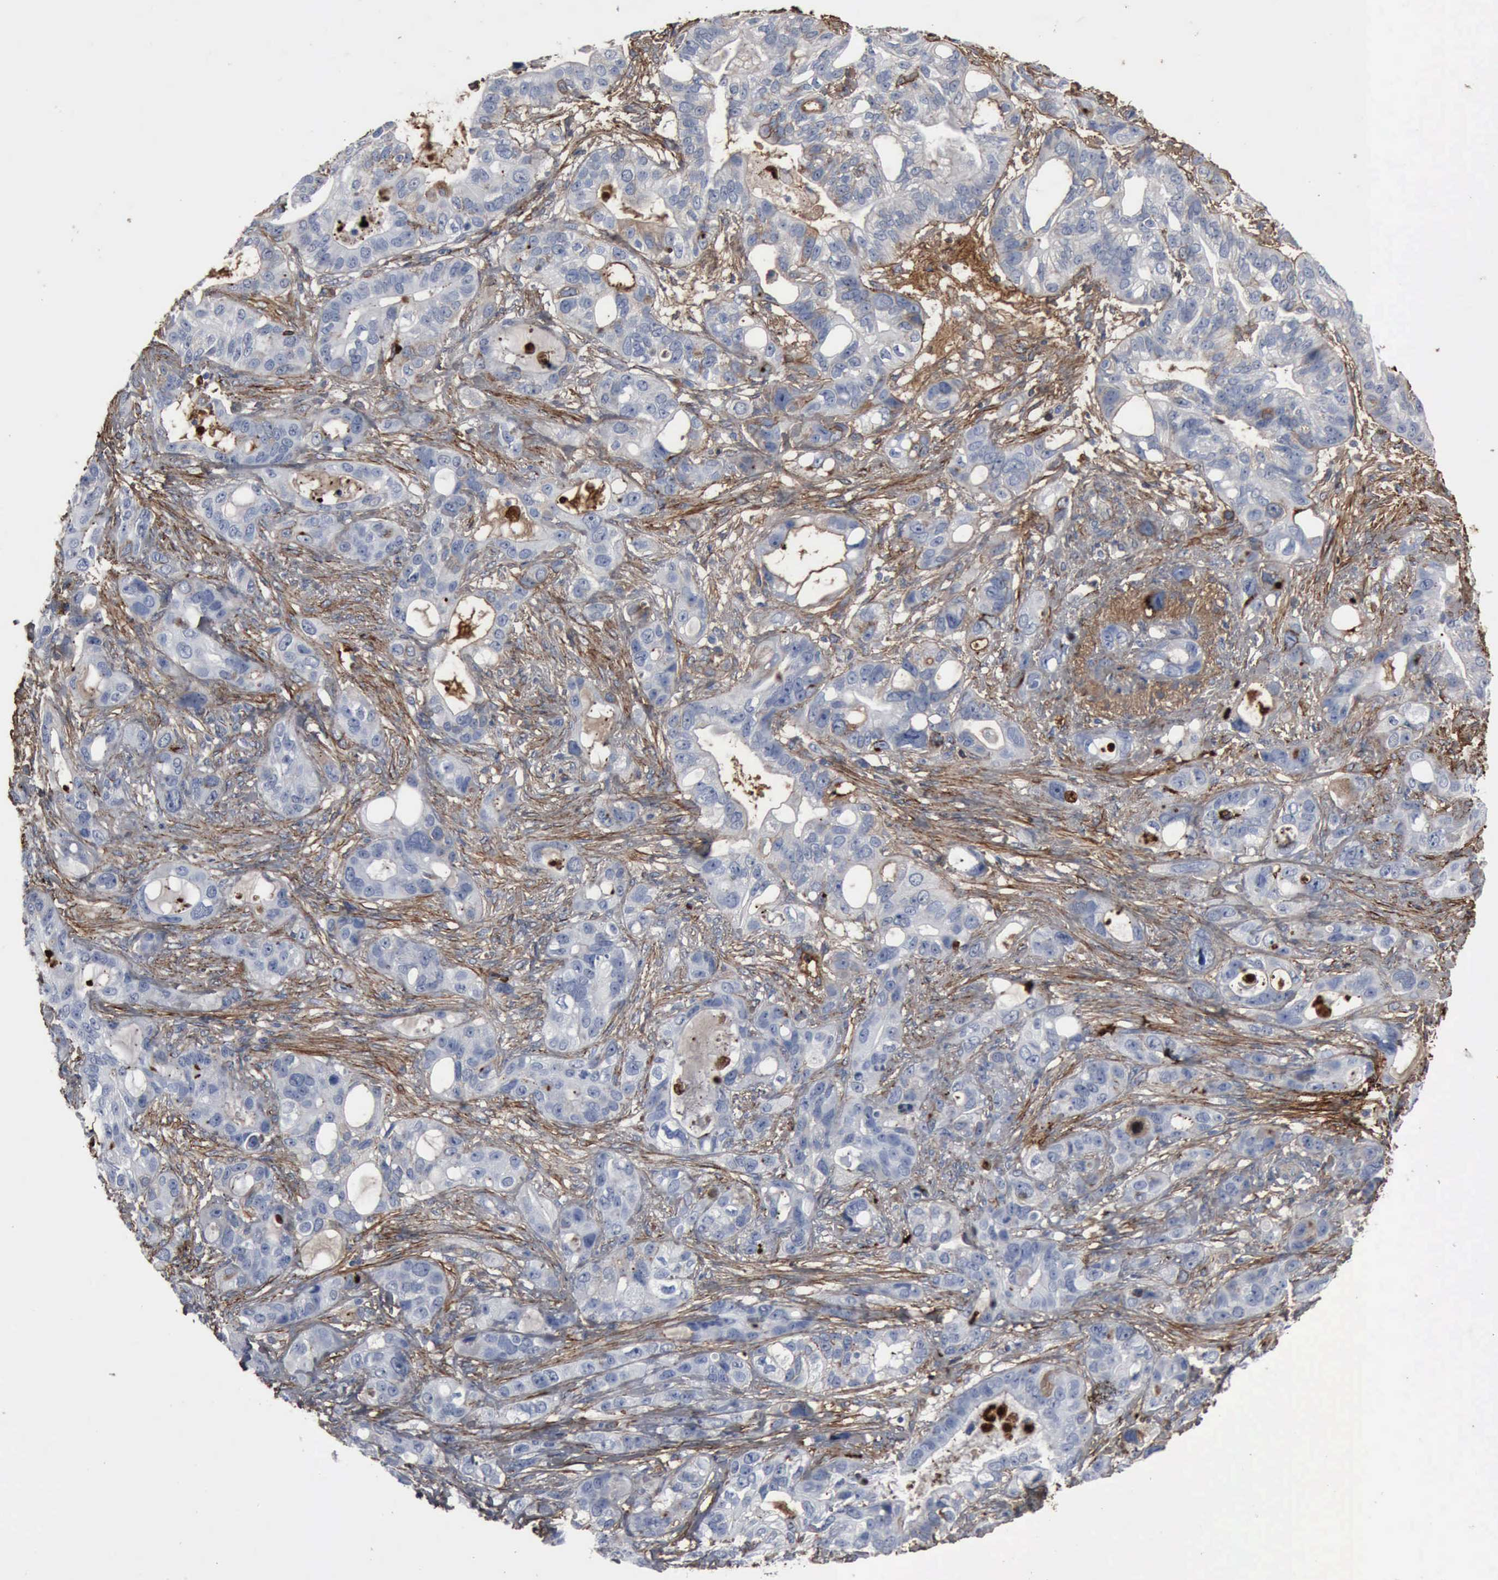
{"staining": {"intensity": "weak", "quantity": "<25%", "location": "cytoplasmic/membranous"}, "tissue": "stomach cancer", "cell_type": "Tumor cells", "image_type": "cancer", "snomed": [{"axis": "morphology", "description": "Adenocarcinoma, NOS"}, {"axis": "topography", "description": "Stomach, upper"}], "caption": "High power microscopy histopathology image of an IHC photomicrograph of stomach adenocarcinoma, revealing no significant staining in tumor cells.", "gene": "FN1", "patient": {"sex": "male", "age": 47}}